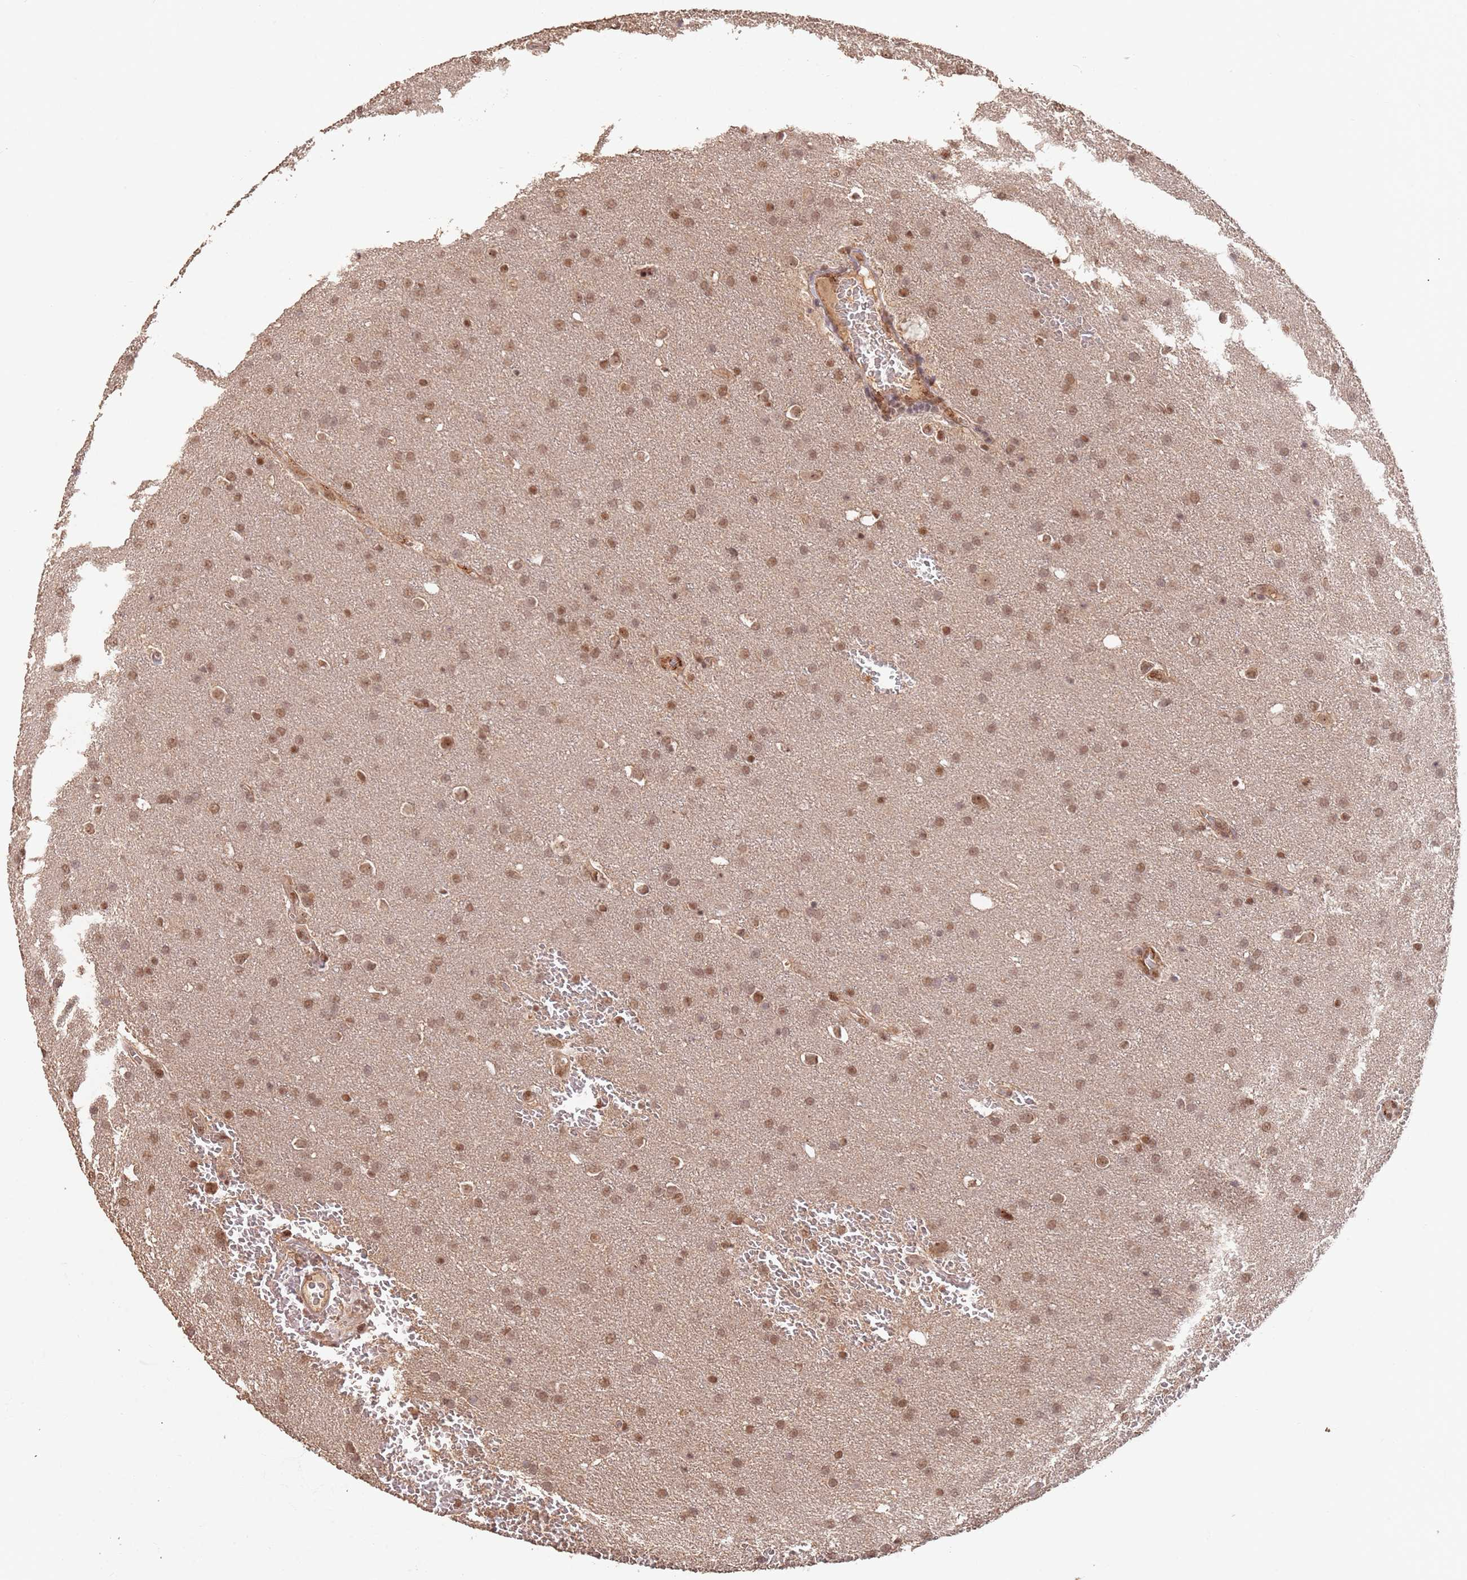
{"staining": {"intensity": "moderate", "quantity": ">75%", "location": "nuclear"}, "tissue": "glioma", "cell_type": "Tumor cells", "image_type": "cancer", "snomed": [{"axis": "morphology", "description": "Glioma, malignant, Low grade"}, {"axis": "topography", "description": "Brain"}], "caption": "A photomicrograph of human glioma stained for a protein displays moderate nuclear brown staining in tumor cells. The staining was performed using DAB (3,3'-diaminobenzidine) to visualize the protein expression in brown, while the nuclei were stained in blue with hematoxylin (Magnification: 20x).", "gene": "RFXANK", "patient": {"sex": "female", "age": 32}}